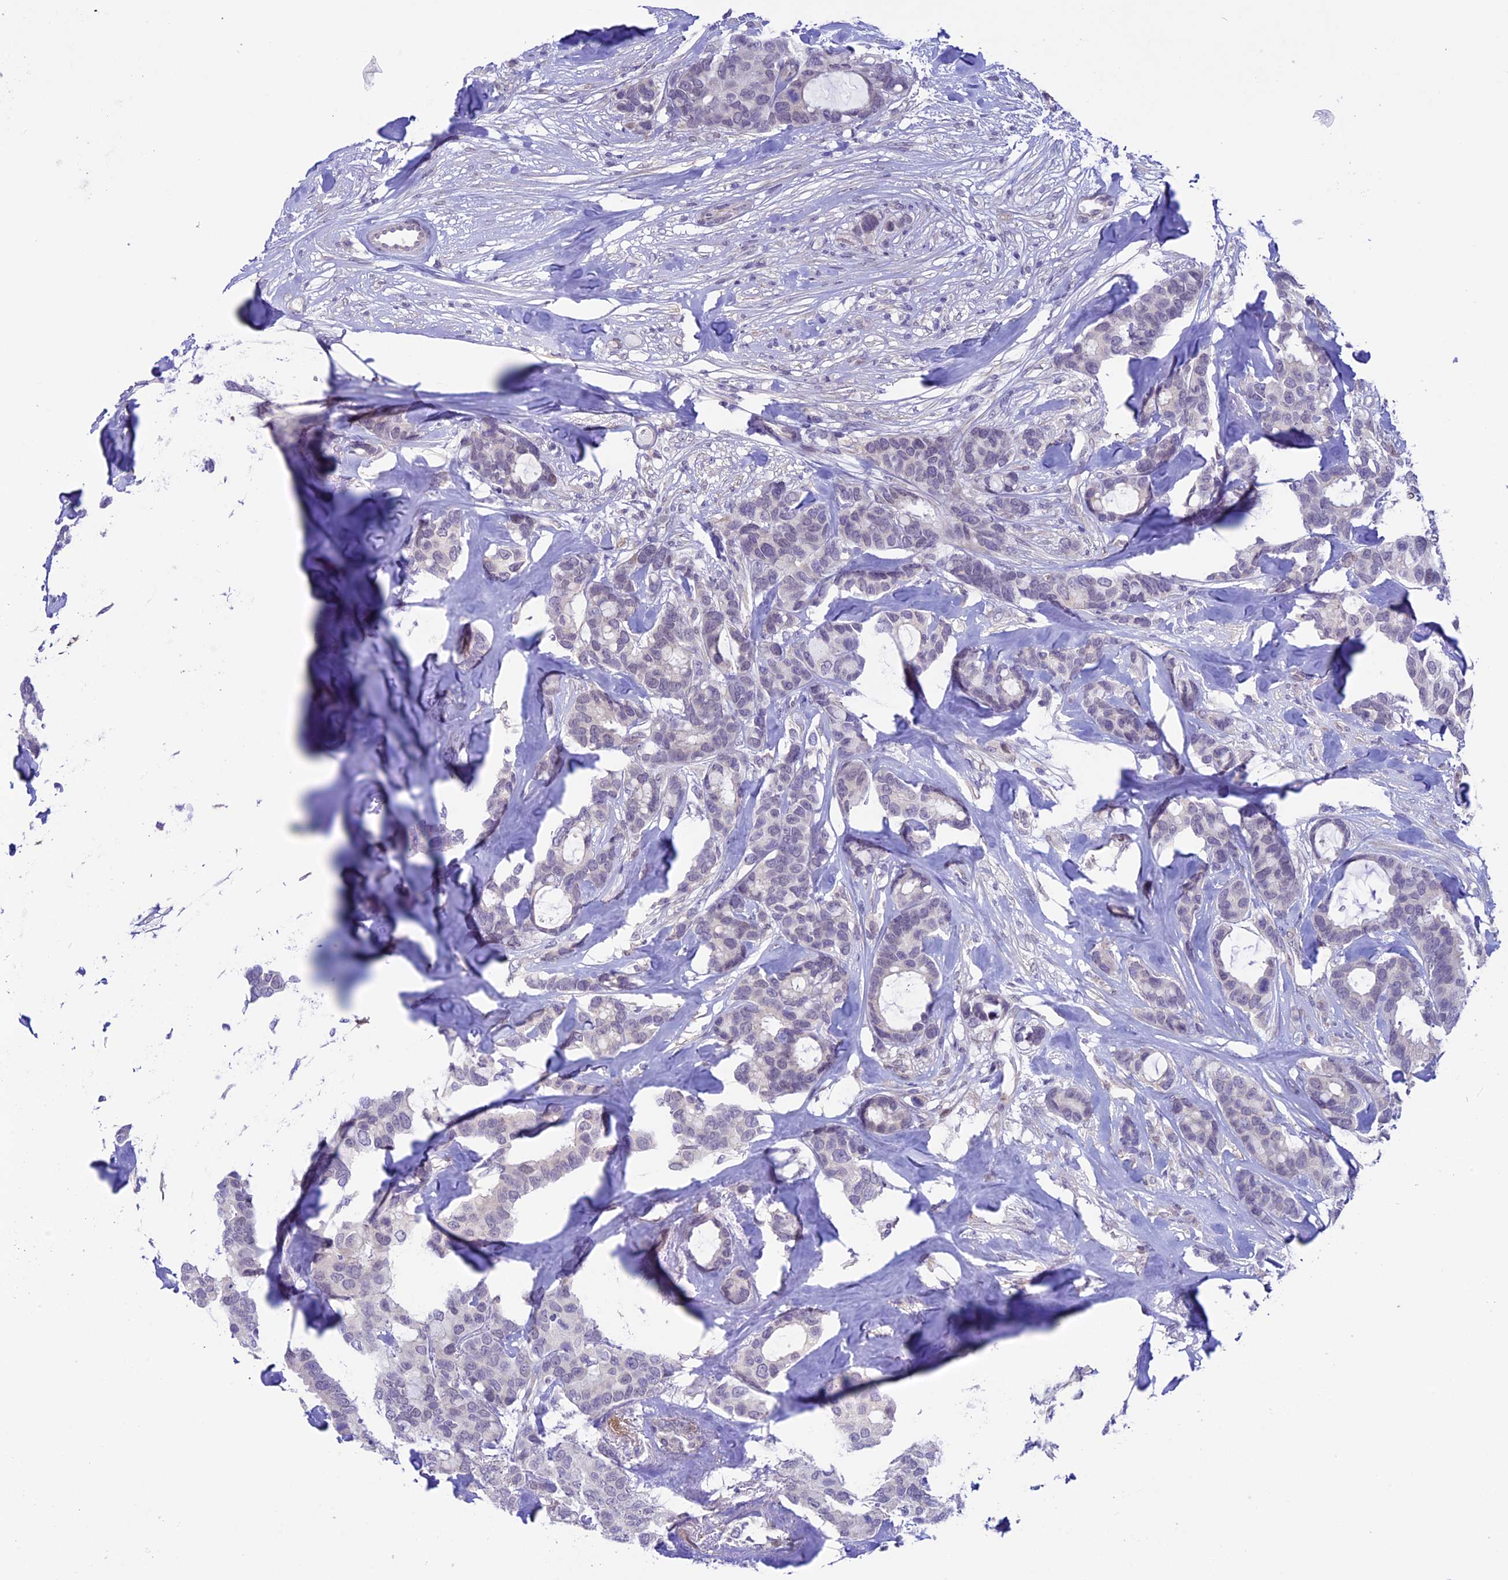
{"staining": {"intensity": "negative", "quantity": "none", "location": "none"}, "tissue": "breast cancer", "cell_type": "Tumor cells", "image_type": "cancer", "snomed": [{"axis": "morphology", "description": "Duct carcinoma"}, {"axis": "topography", "description": "Breast"}], "caption": "This image is of infiltrating ductal carcinoma (breast) stained with immunohistochemistry (IHC) to label a protein in brown with the nuclei are counter-stained blue. There is no staining in tumor cells.", "gene": "TMEM171", "patient": {"sex": "female", "age": 87}}